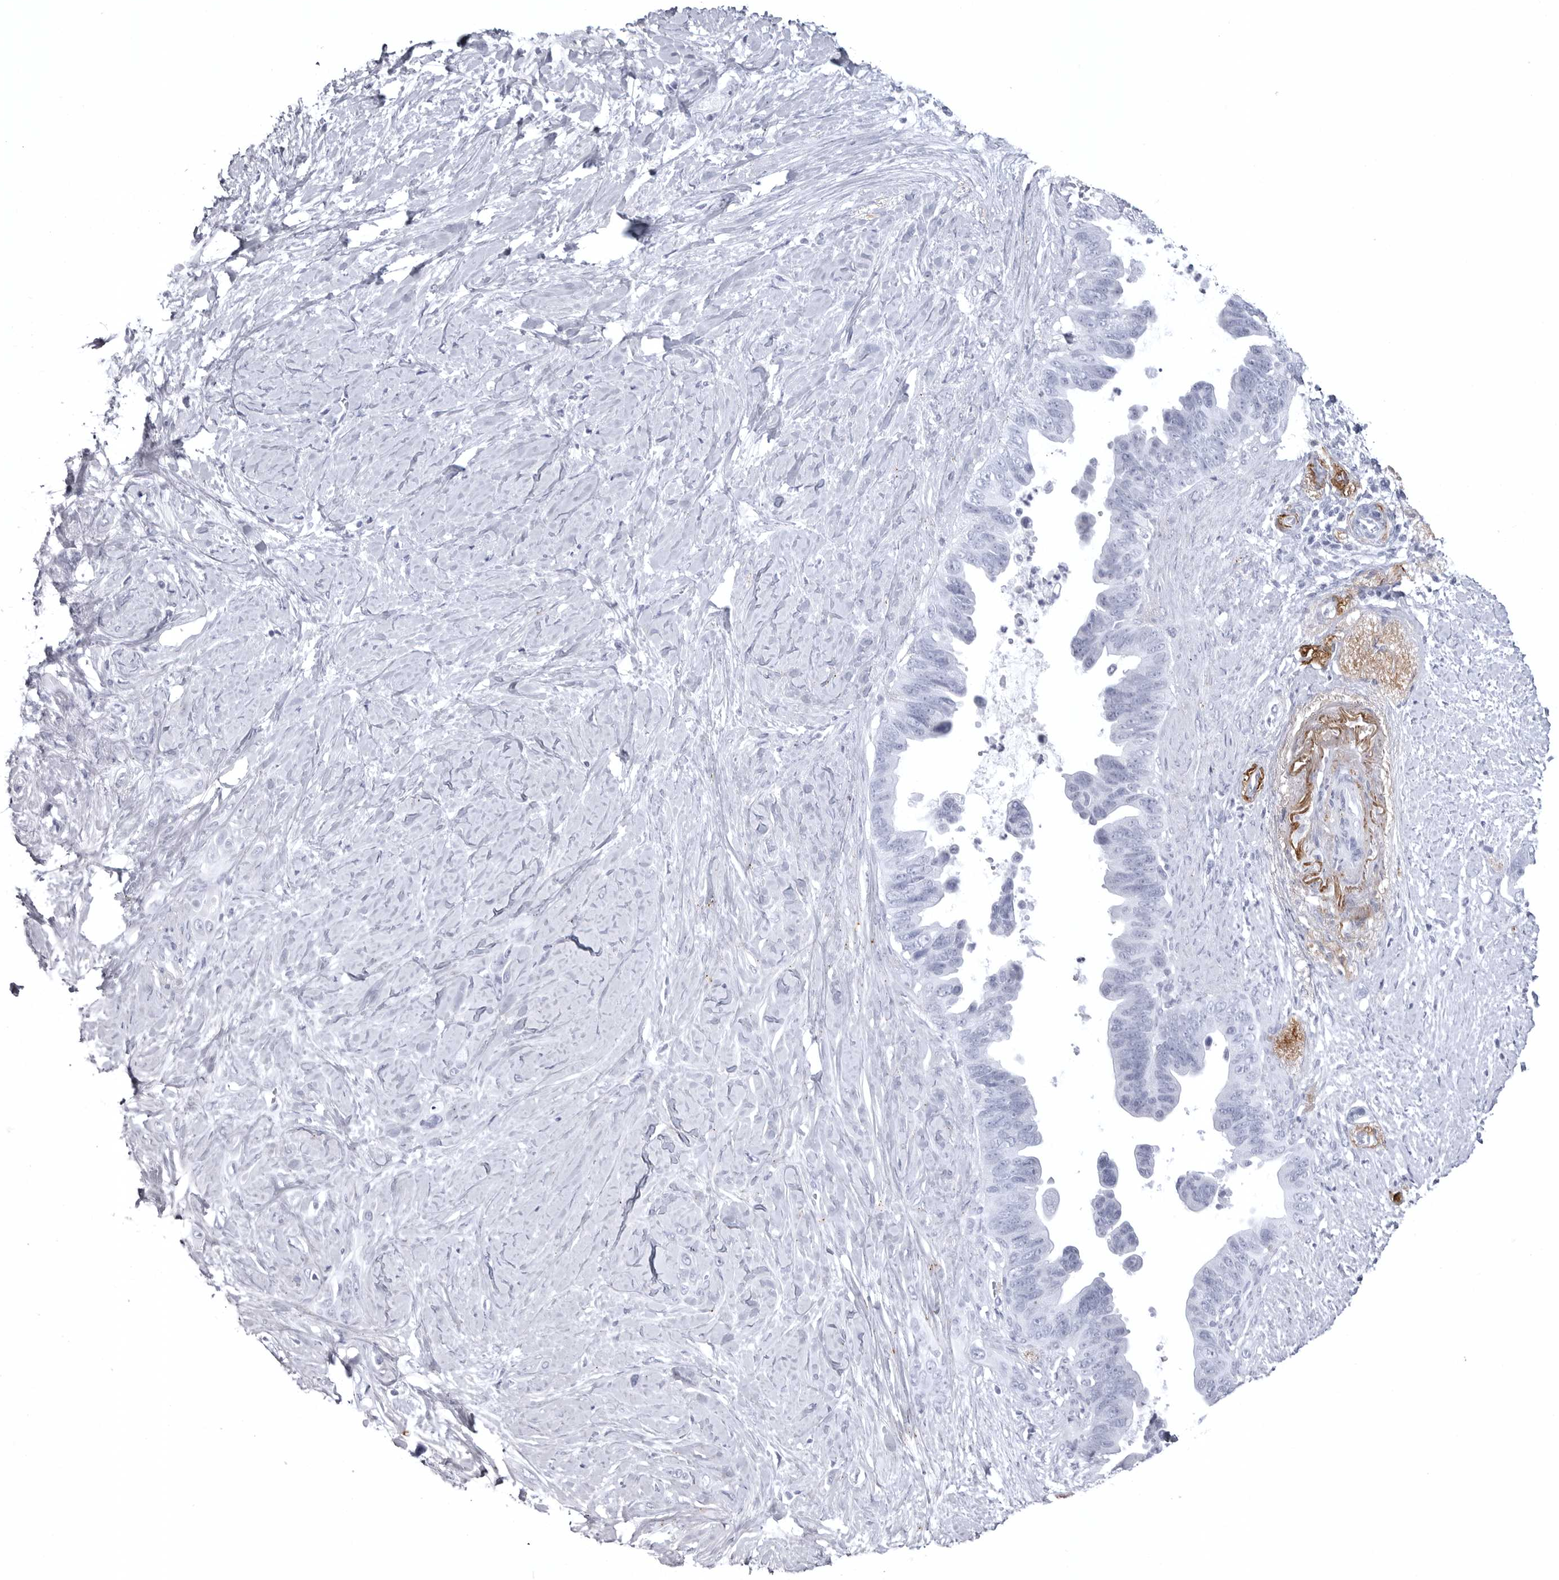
{"staining": {"intensity": "negative", "quantity": "none", "location": "none"}, "tissue": "pancreatic cancer", "cell_type": "Tumor cells", "image_type": "cancer", "snomed": [{"axis": "morphology", "description": "Adenocarcinoma, NOS"}, {"axis": "topography", "description": "Pancreas"}], "caption": "This is a histopathology image of immunohistochemistry (IHC) staining of pancreatic adenocarcinoma, which shows no expression in tumor cells.", "gene": "COL26A1", "patient": {"sex": "female", "age": 72}}